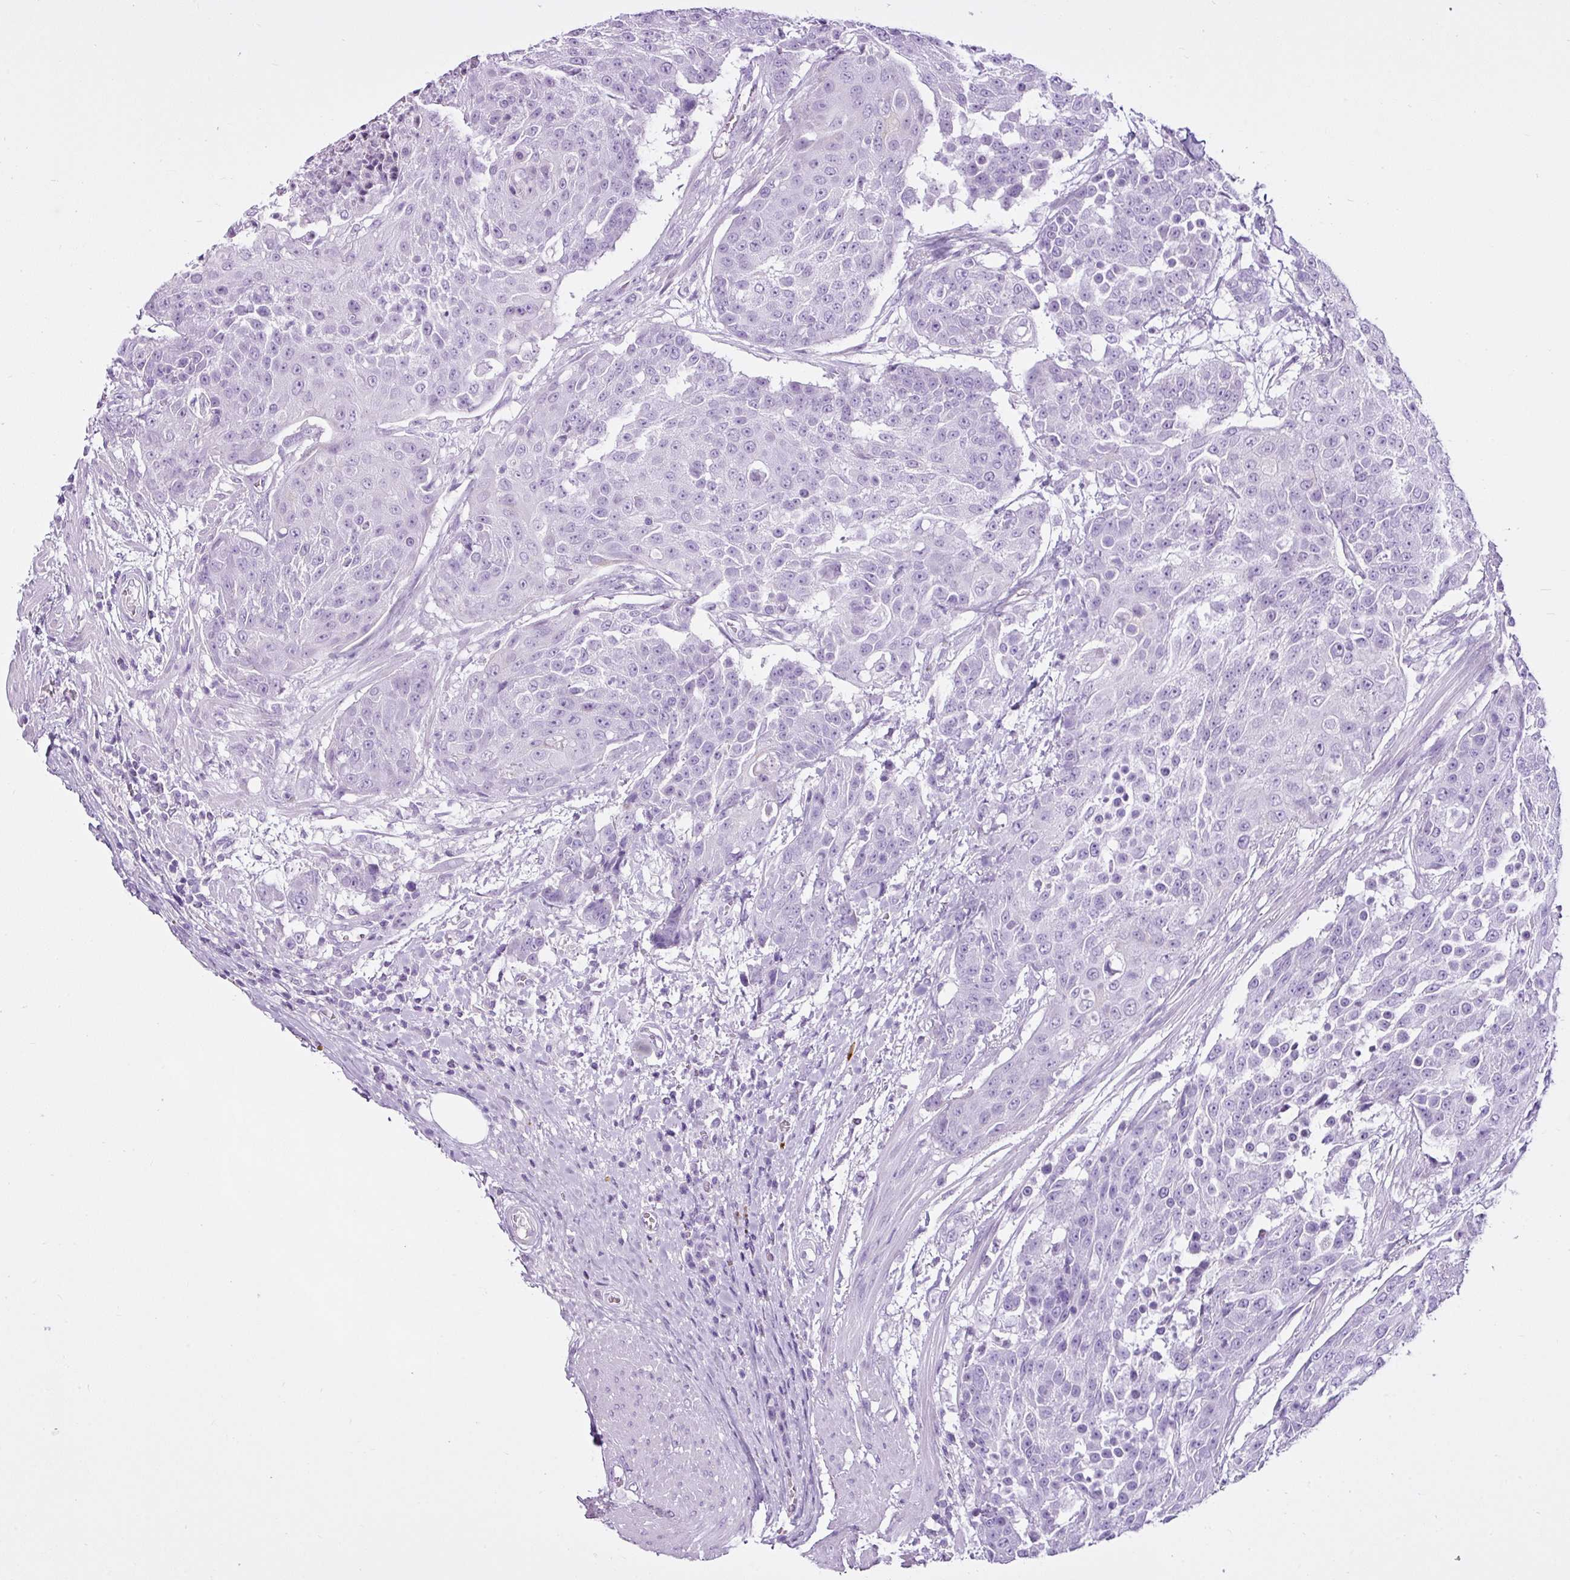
{"staining": {"intensity": "negative", "quantity": "none", "location": "none"}, "tissue": "urothelial cancer", "cell_type": "Tumor cells", "image_type": "cancer", "snomed": [{"axis": "morphology", "description": "Urothelial carcinoma, High grade"}, {"axis": "topography", "description": "Urinary bladder"}], "caption": "Tumor cells show no significant expression in high-grade urothelial carcinoma. The staining was performed using DAB (3,3'-diaminobenzidine) to visualize the protein expression in brown, while the nuclei were stained in blue with hematoxylin (Magnification: 20x).", "gene": "LILRB4", "patient": {"sex": "female", "age": 63}}